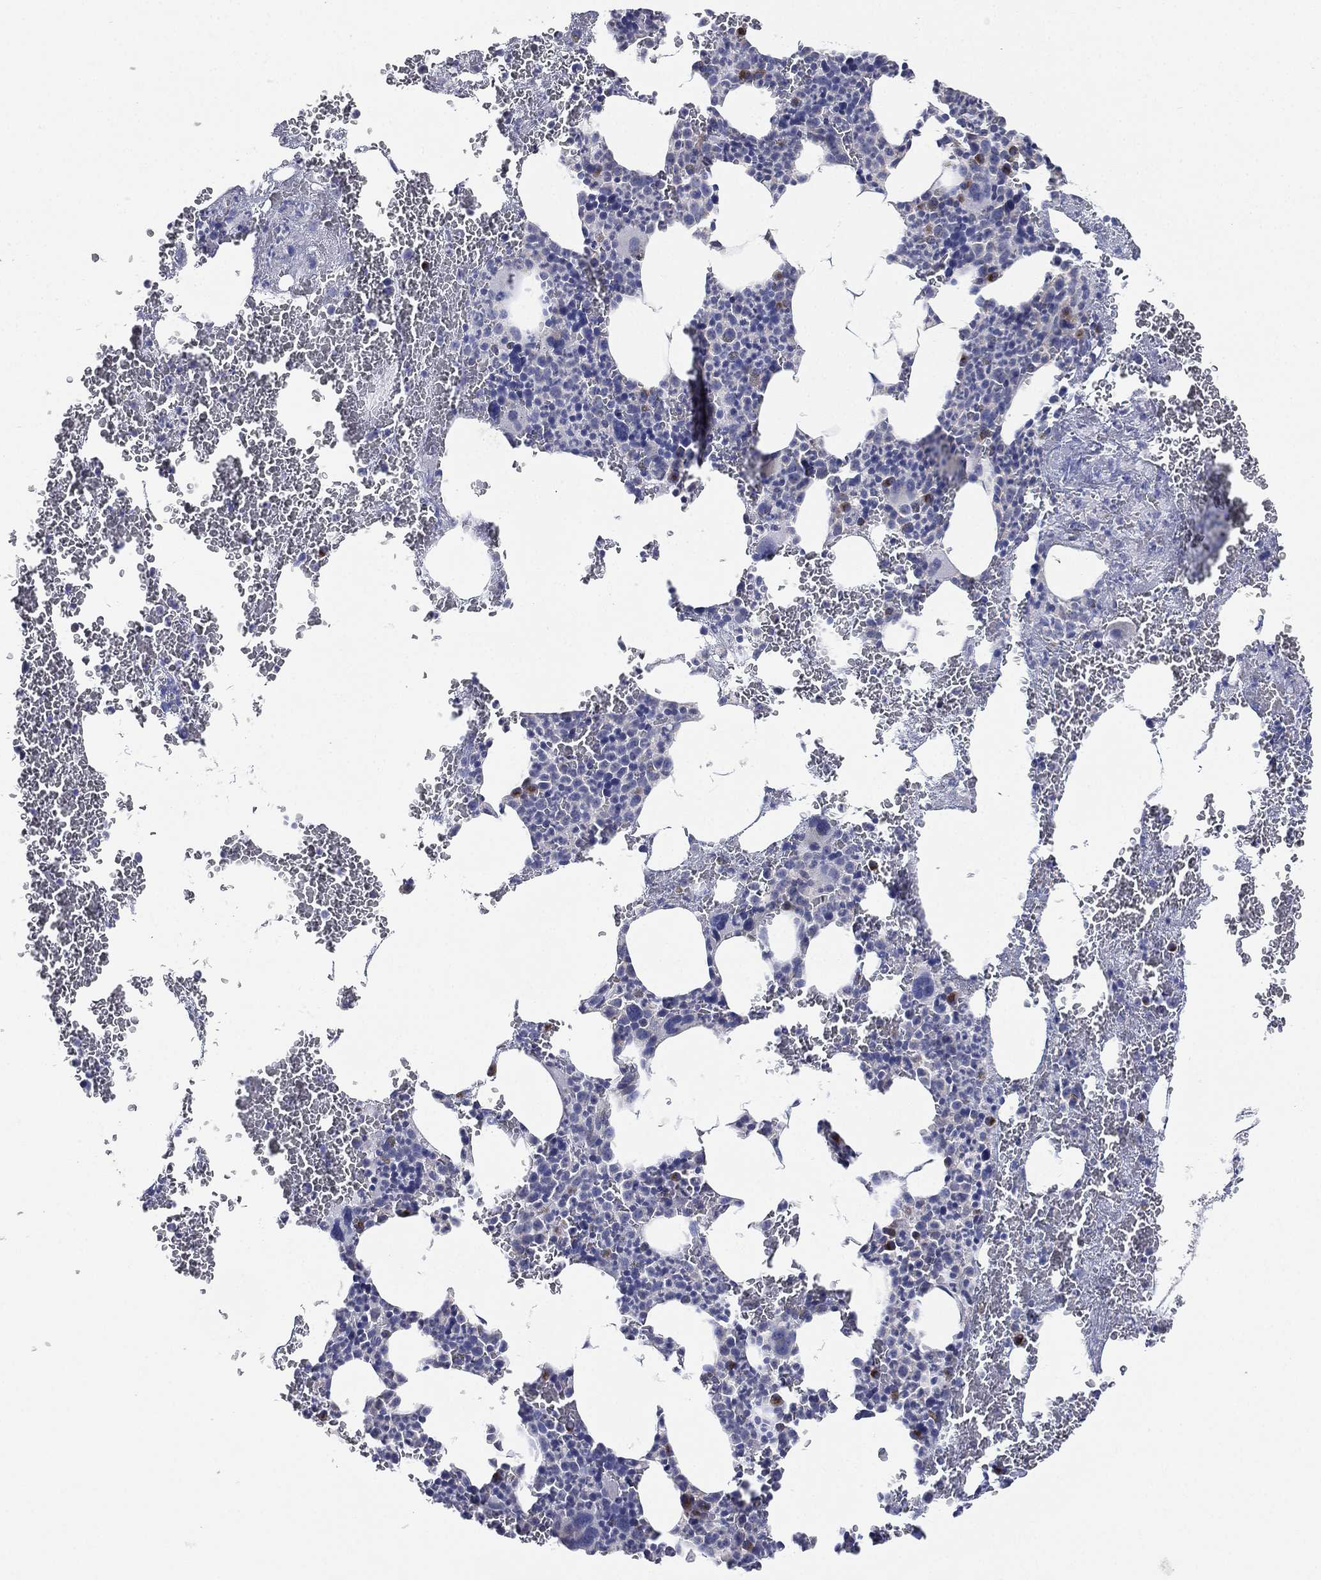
{"staining": {"intensity": "moderate", "quantity": "<25%", "location": "cytoplasmic/membranous"}, "tissue": "bone marrow", "cell_type": "Hematopoietic cells", "image_type": "normal", "snomed": [{"axis": "morphology", "description": "Normal tissue, NOS"}, {"axis": "topography", "description": "Bone marrow"}], "caption": "IHC histopathology image of normal human bone marrow stained for a protein (brown), which displays low levels of moderate cytoplasmic/membranous expression in approximately <25% of hematopoietic cells.", "gene": "ATP8A2", "patient": {"sex": "male", "age": 91}}